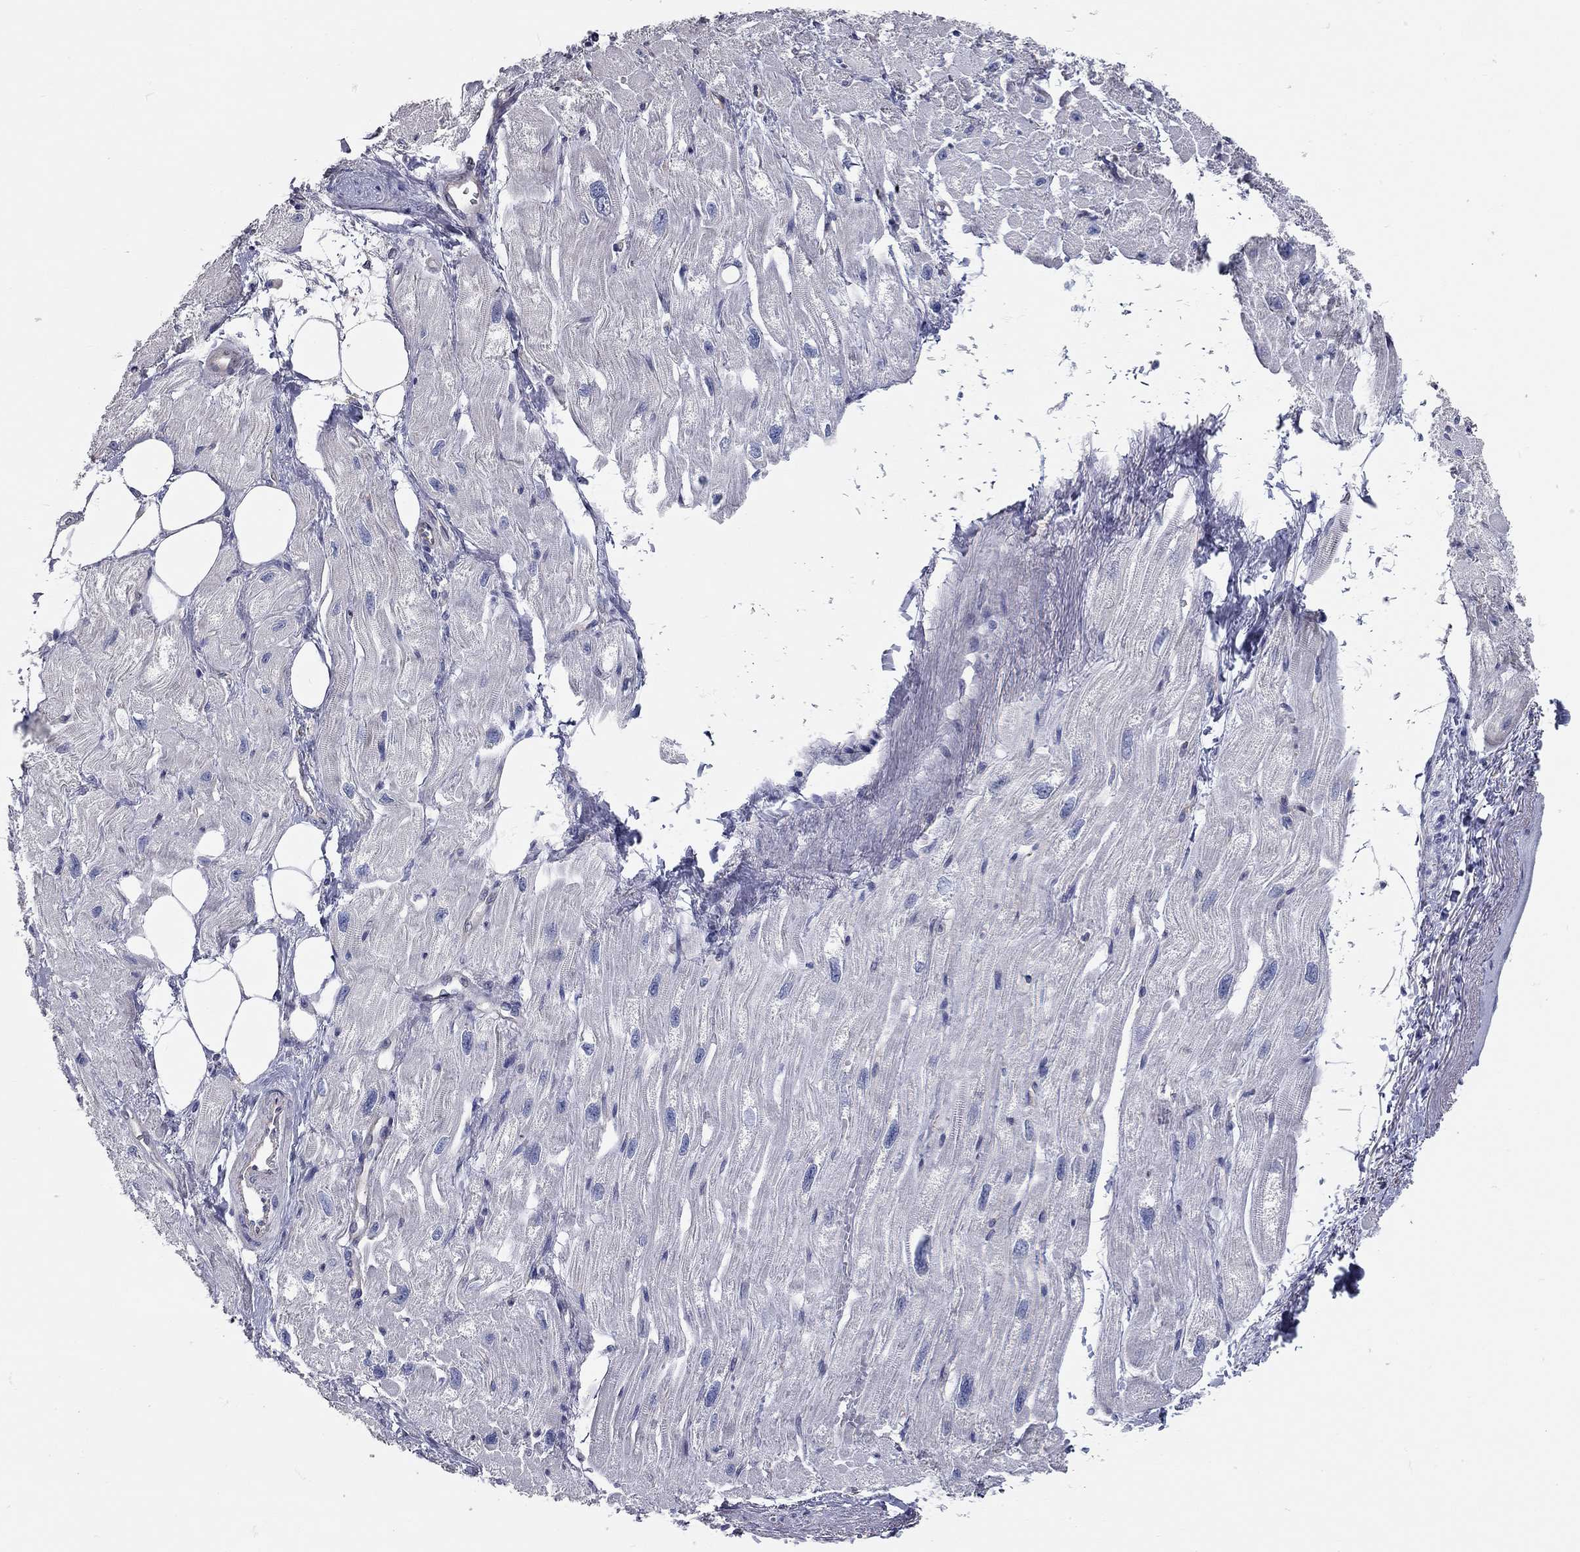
{"staining": {"intensity": "negative", "quantity": "none", "location": "none"}, "tissue": "heart muscle", "cell_type": "Cardiomyocytes", "image_type": "normal", "snomed": [{"axis": "morphology", "description": "Normal tissue, NOS"}, {"axis": "topography", "description": "Heart"}], "caption": "The image shows no significant positivity in cardiomyocytes of heart muscle. The staining was performed using DAB to visualize the protein expression in brown, while the nuclei were stained in blue with hematoxylin (Magnification: 20x).", "gene": "XAGE2", "patient": {"sex": "male", "age": 66}}